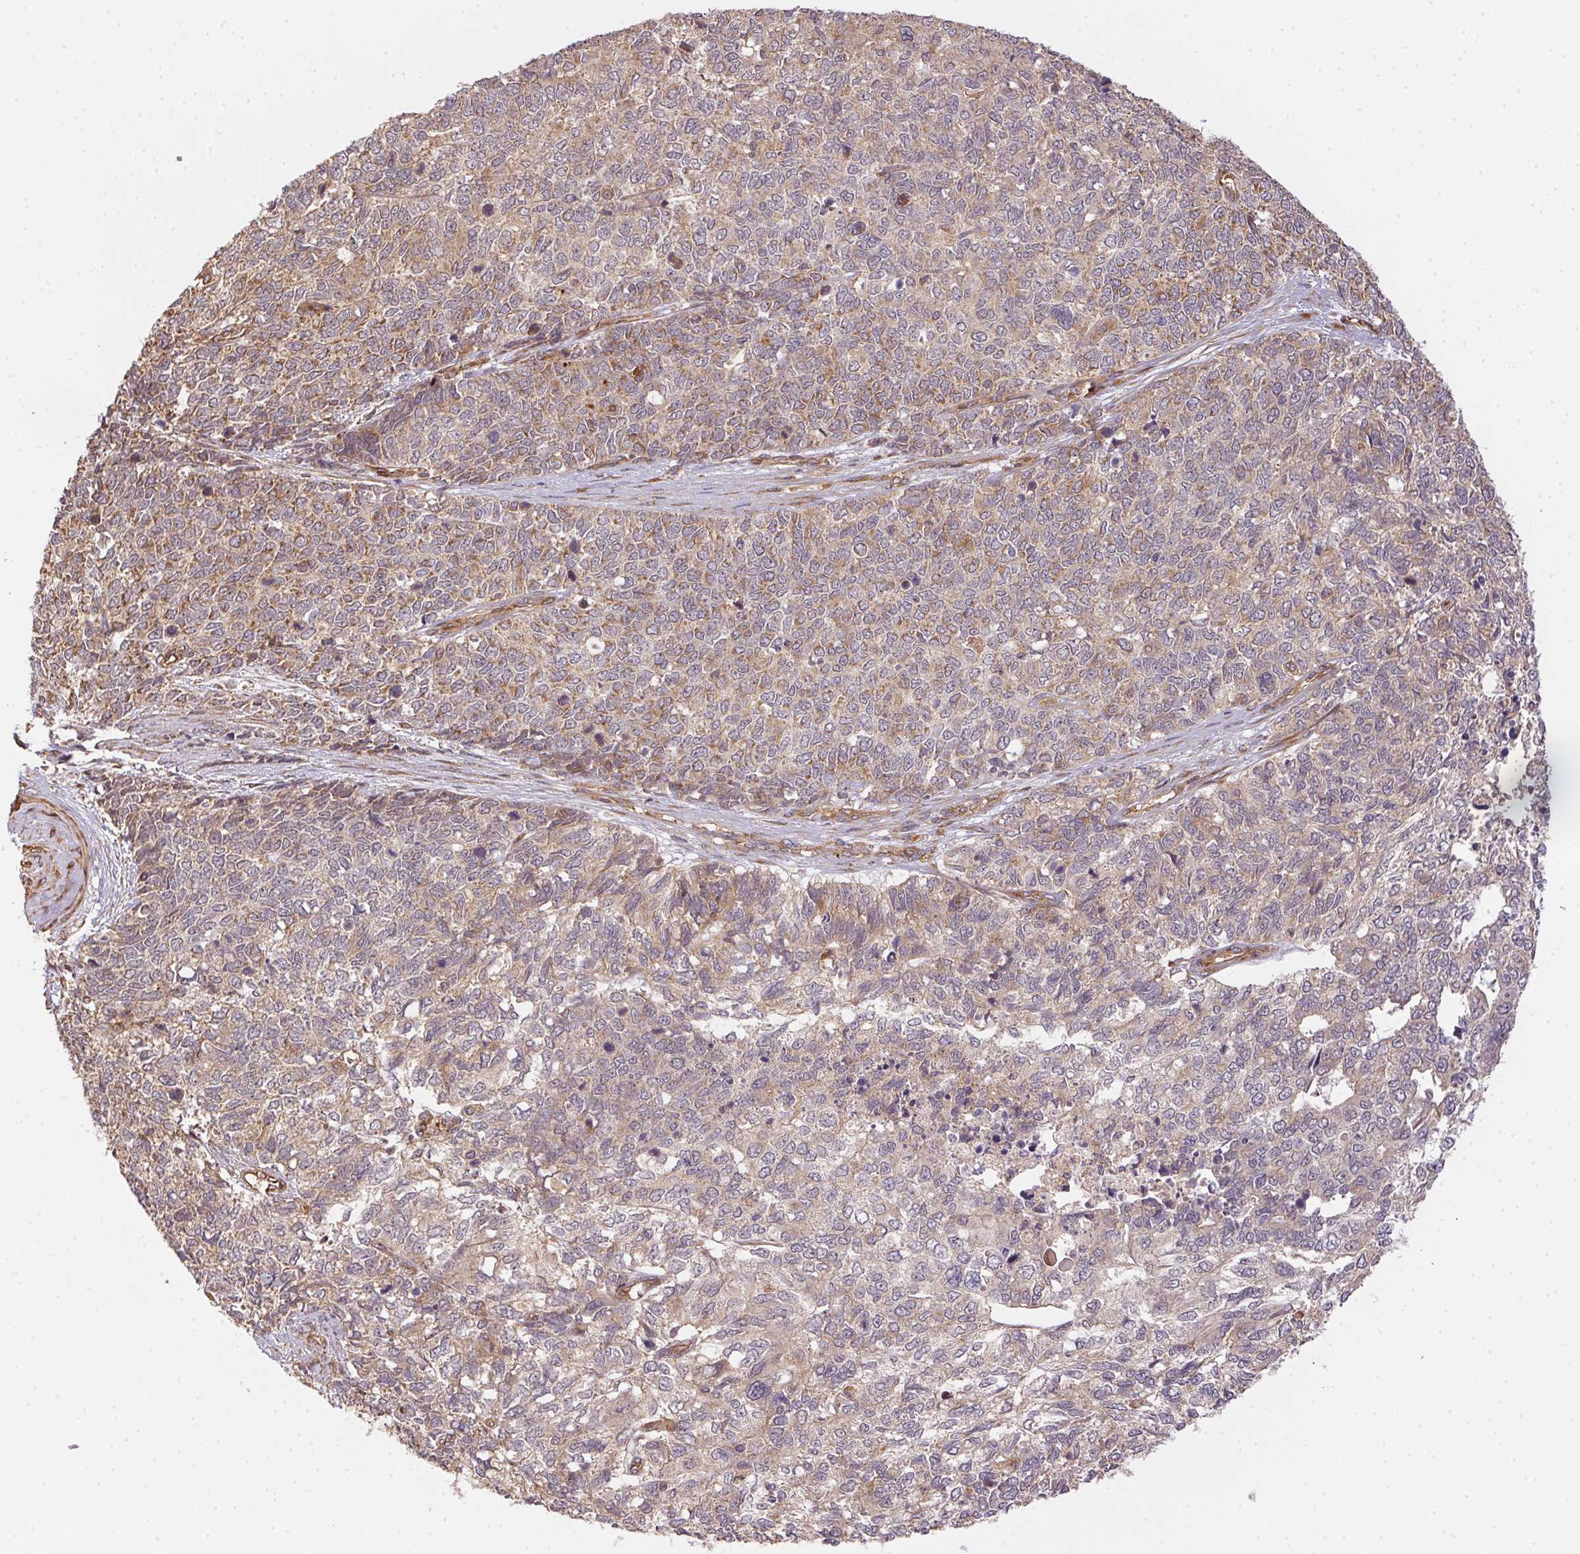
{"staining": {"intensity": "weak", "quantity": "25%-75%", "location": "cytoplasmic/membranous"}, "tissue": "cervical cancer", "cell_type": "Tumor cells", "image_type": "cancer", "snomed": [{"axis": "morphology", "description": "Adenocarcinoma, NOS"}, {"axis": "topography", "description": "Cervix"}], "caption": "Cervical adenocarcinoma stained for a protein exhibits weak cytoplasmic/membranous positivity in tumor cells. (brown staining indicates protein expression, while blue staining denotes nuclei).", "gene": "USE1", "patient": {"sex": "female", "age": 63}}